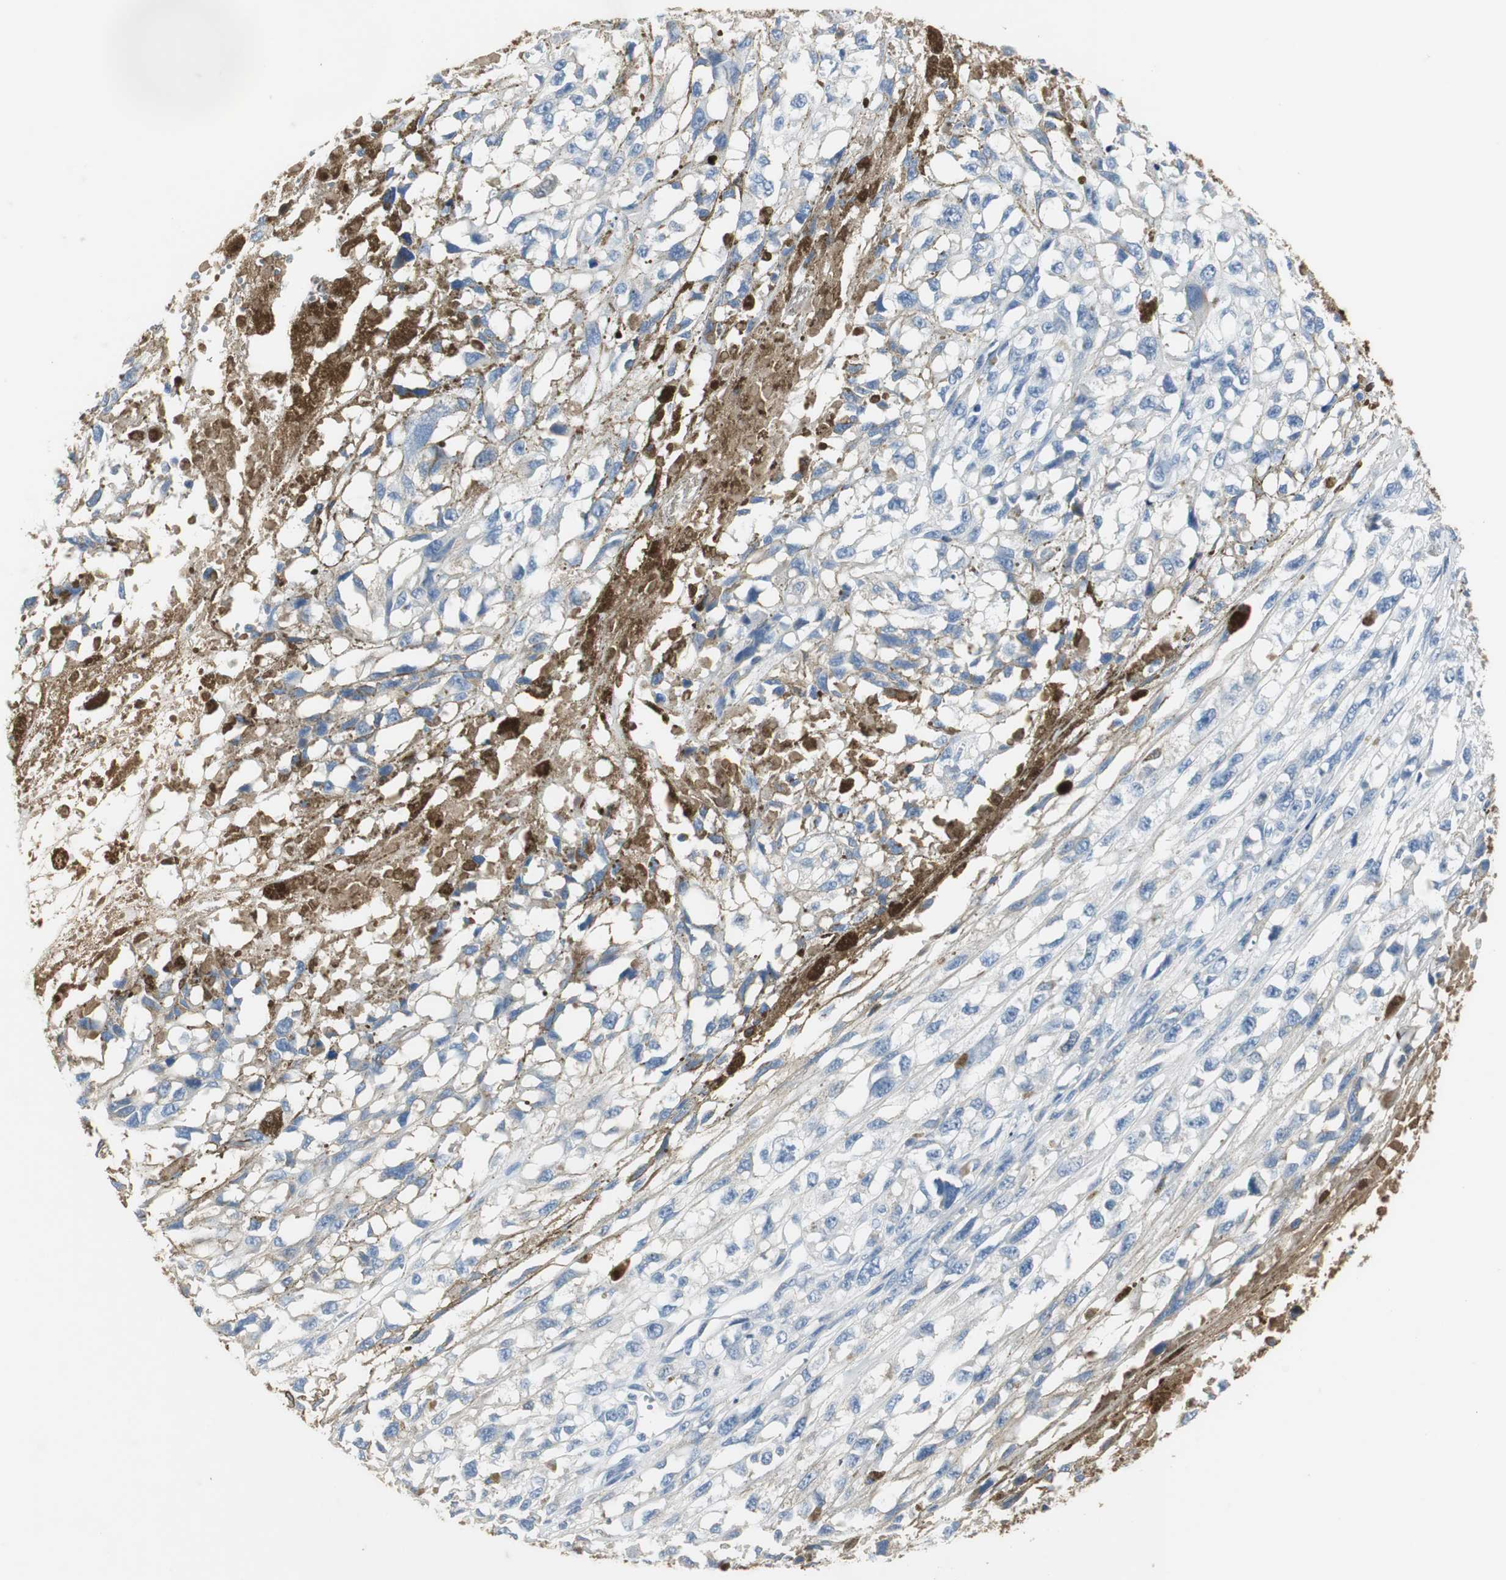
{"staining": {"intensity": "negative", "quantity": "none", "location": "none"}, "tissue": "melanoma", "cell_type": "Tumor cells", "image_type": "cancer", "snomed": [{"axis": "morphology", "description": "Malignant melanoma, Metastatic site"}, {"axis": "topography", "description": "Lymph node"}], "caption": "Tumor cells show no significant protein staining in malignant melanoma (metastatic site). (Immunohistochemistry, brightfield microscopy, high magnification).", "gene": "IGHA1", "patient": {"sex": "male", "age": 59}}